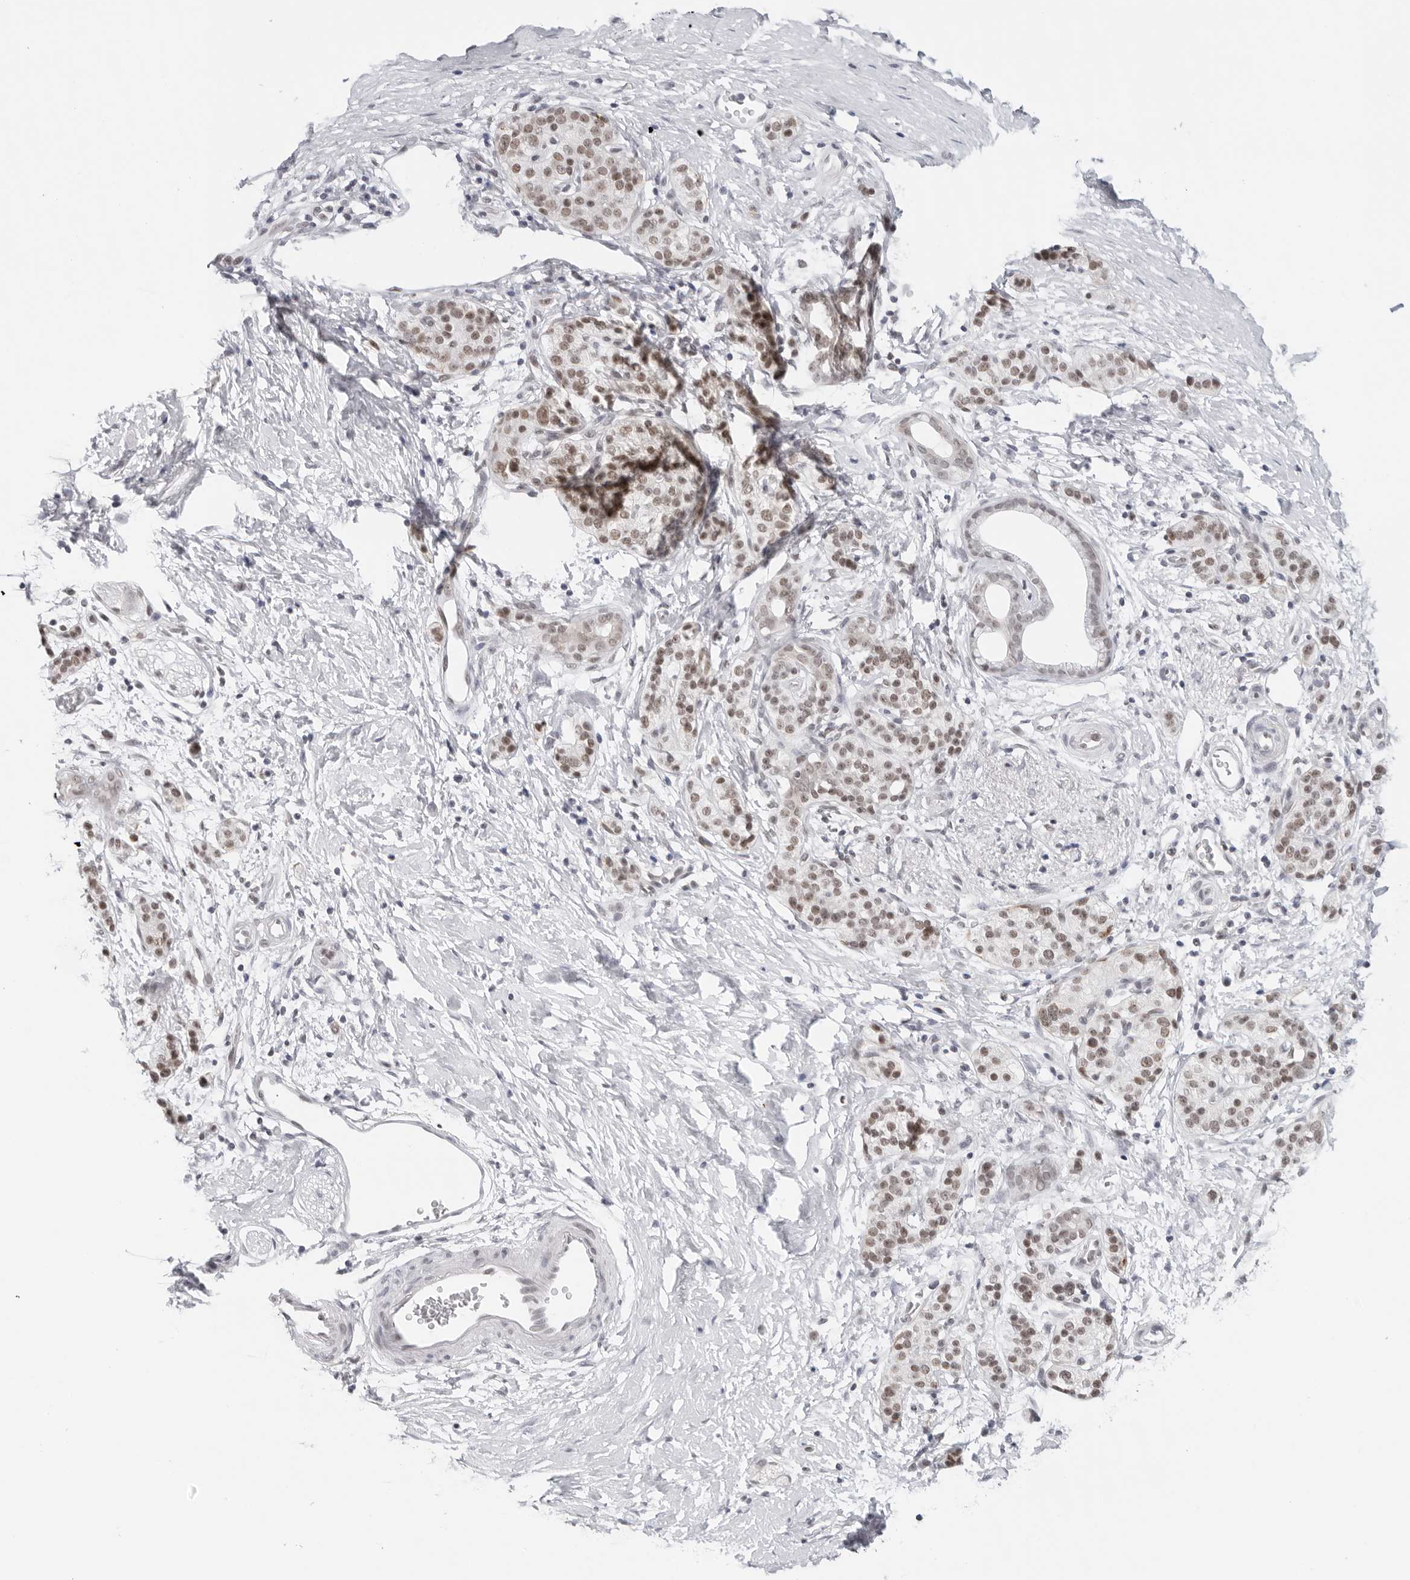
{"staining": {"intensity": "weak", "quantity": "25%-75%", "location": "nuclear"}, "tissue": "pancreatic cancer", "cell_type": "Tumor cells", "image_type": "cancer", "snomed": [{"axis": "morphology", "description": "Adenocarcinoma, NOS"}, {"axis": "topography", "description": "Pancreas"}], "caption": "DAB (3,3'-diaminobenzidine) immunohistochemical staining of human adenocarcinoma (pancreatic) shows weak nuclear protein positivity in approximately 25%-75% of tumor cells.", "gene": "FOXK2", "patient": {"sex": "male", "age": 50}}